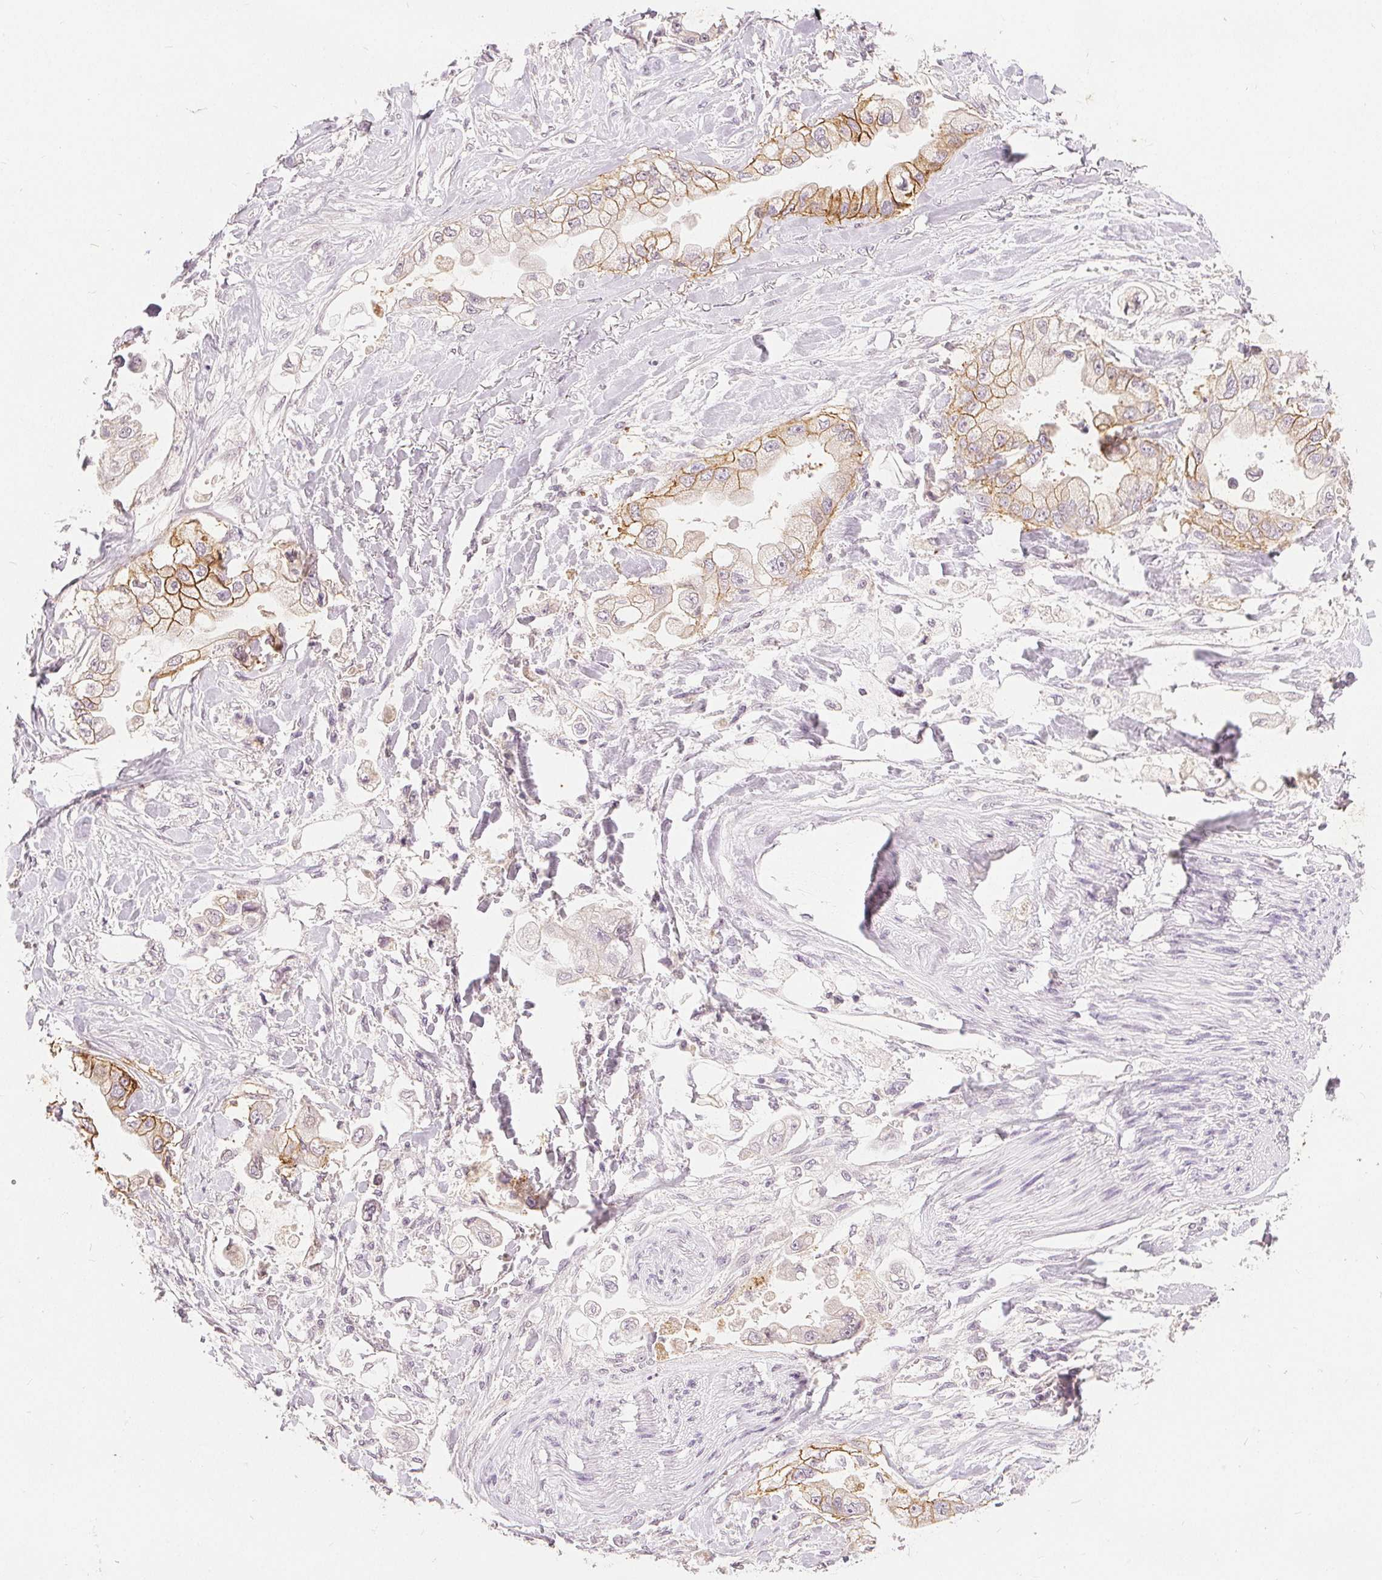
{"staining": {"intensity": "moderate", "quantity": "25%-75%", "location": "cytoplasmic/membranous"}, "tissue": "stomach cancer", "cell_type": "Tumor cells", "image_type": "cancer", "snomed": [{"axis": "morphology", "description": "Adenocarcinoma, NOS"}, {"axis": "topography", "description": "Stomach"}], "caption": "Protein analysis of stomach cancer tissue displays moderate cytoplasmic/membranous expression in about 25%-75% of tumor cells.", "gene": "CA12", "patient": {"sex": "male", "age": 62}}